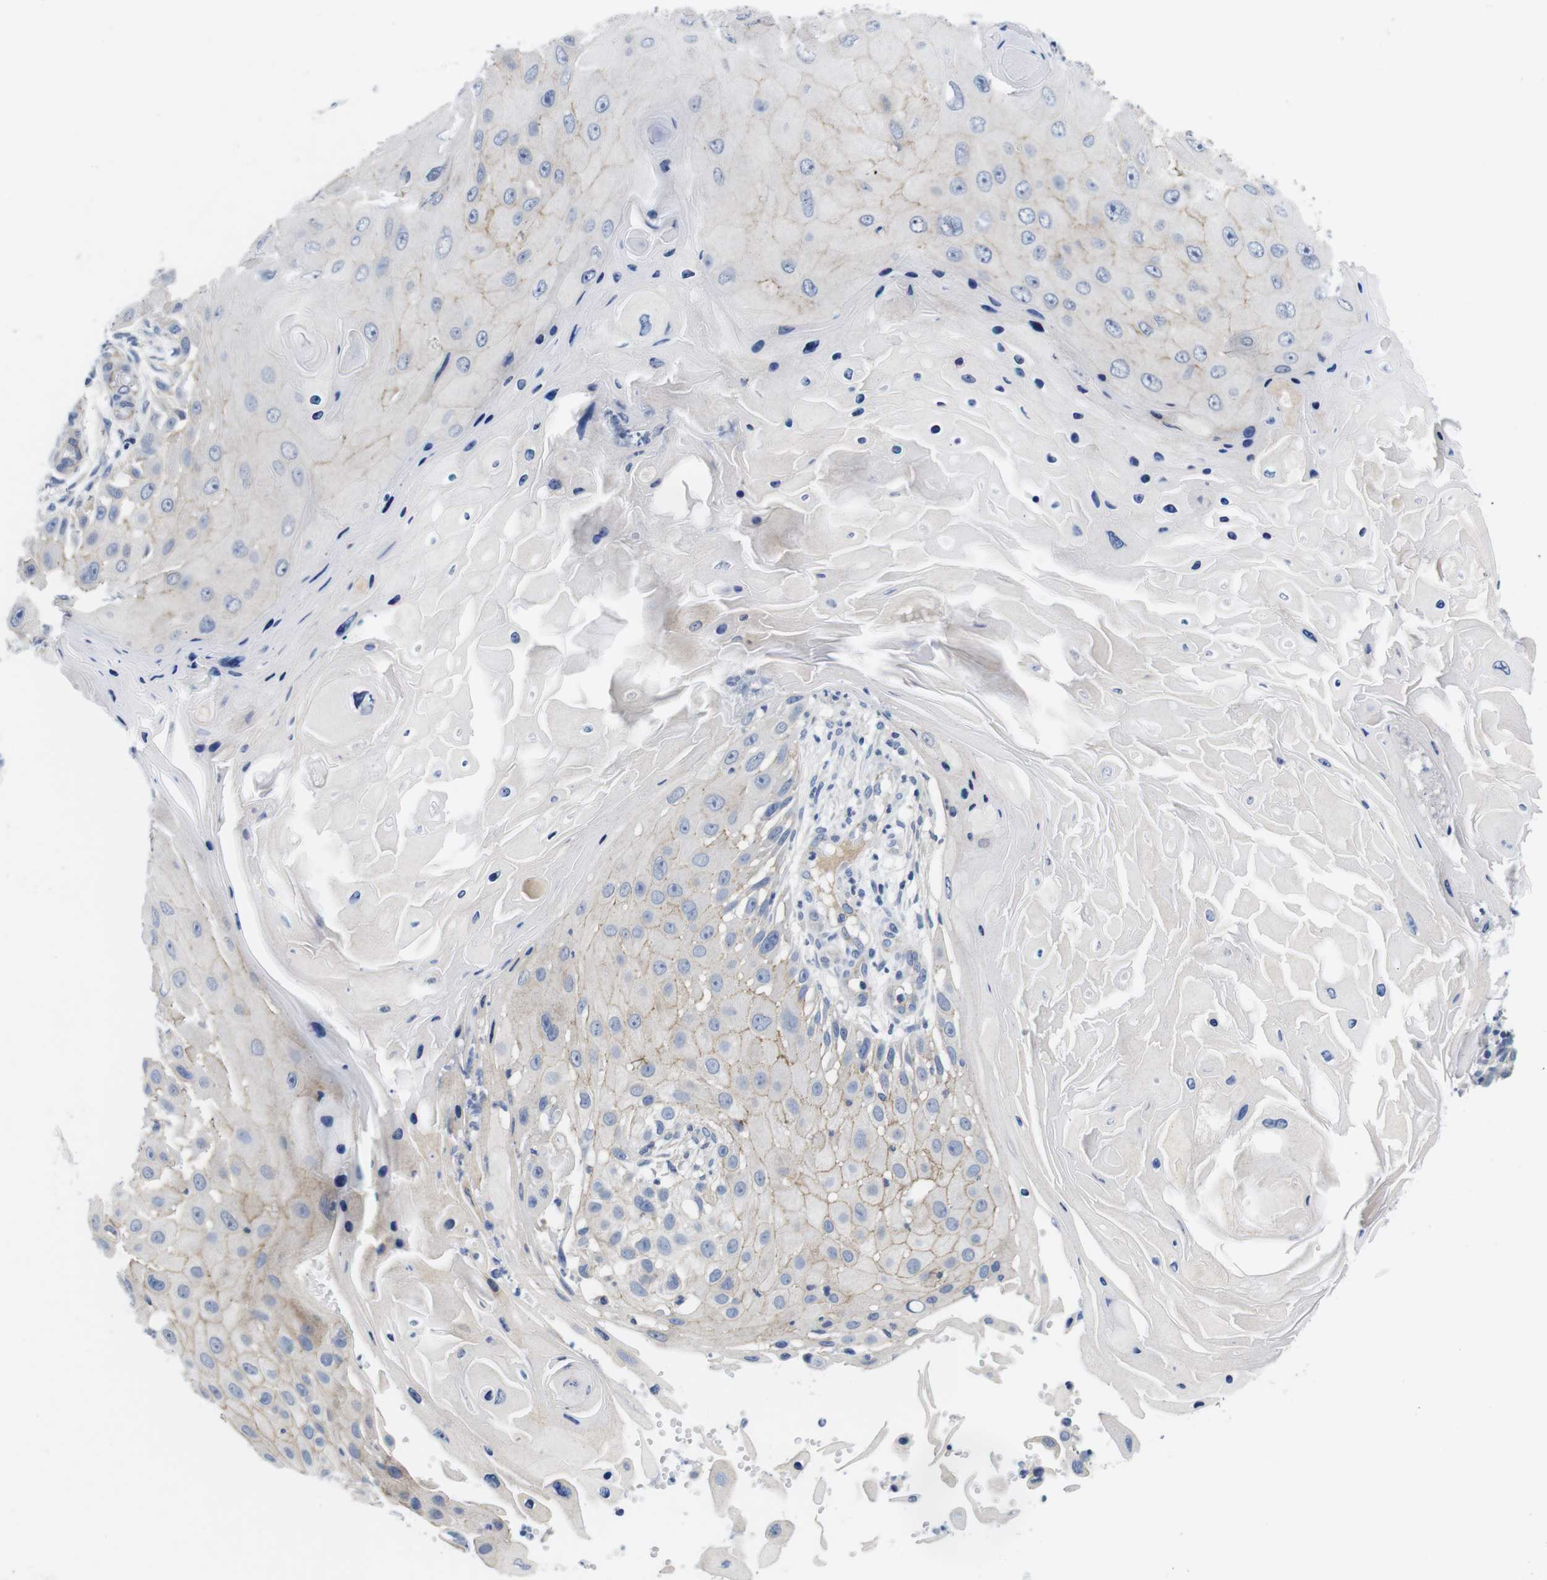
{"staining": {"intensity": "weak", "quantity": "<25%", "location": "cytoplasmic/membranous"}, "tissue": "skin cancer", "cell_type": "Tumor cells", "image_type": "cancer", "snomed": [{"axis": "morphology", "description": "Squamous cell carcinoma, NOS"}, {"axis": "topography", "description": "Skin"}], "caption": "The histopathology image exhibits no significant expression in tumor cells of squamous cell carcinoma (skin).", "gene": "SCRIB", "patient": {"sex": "female", "age": 44}}